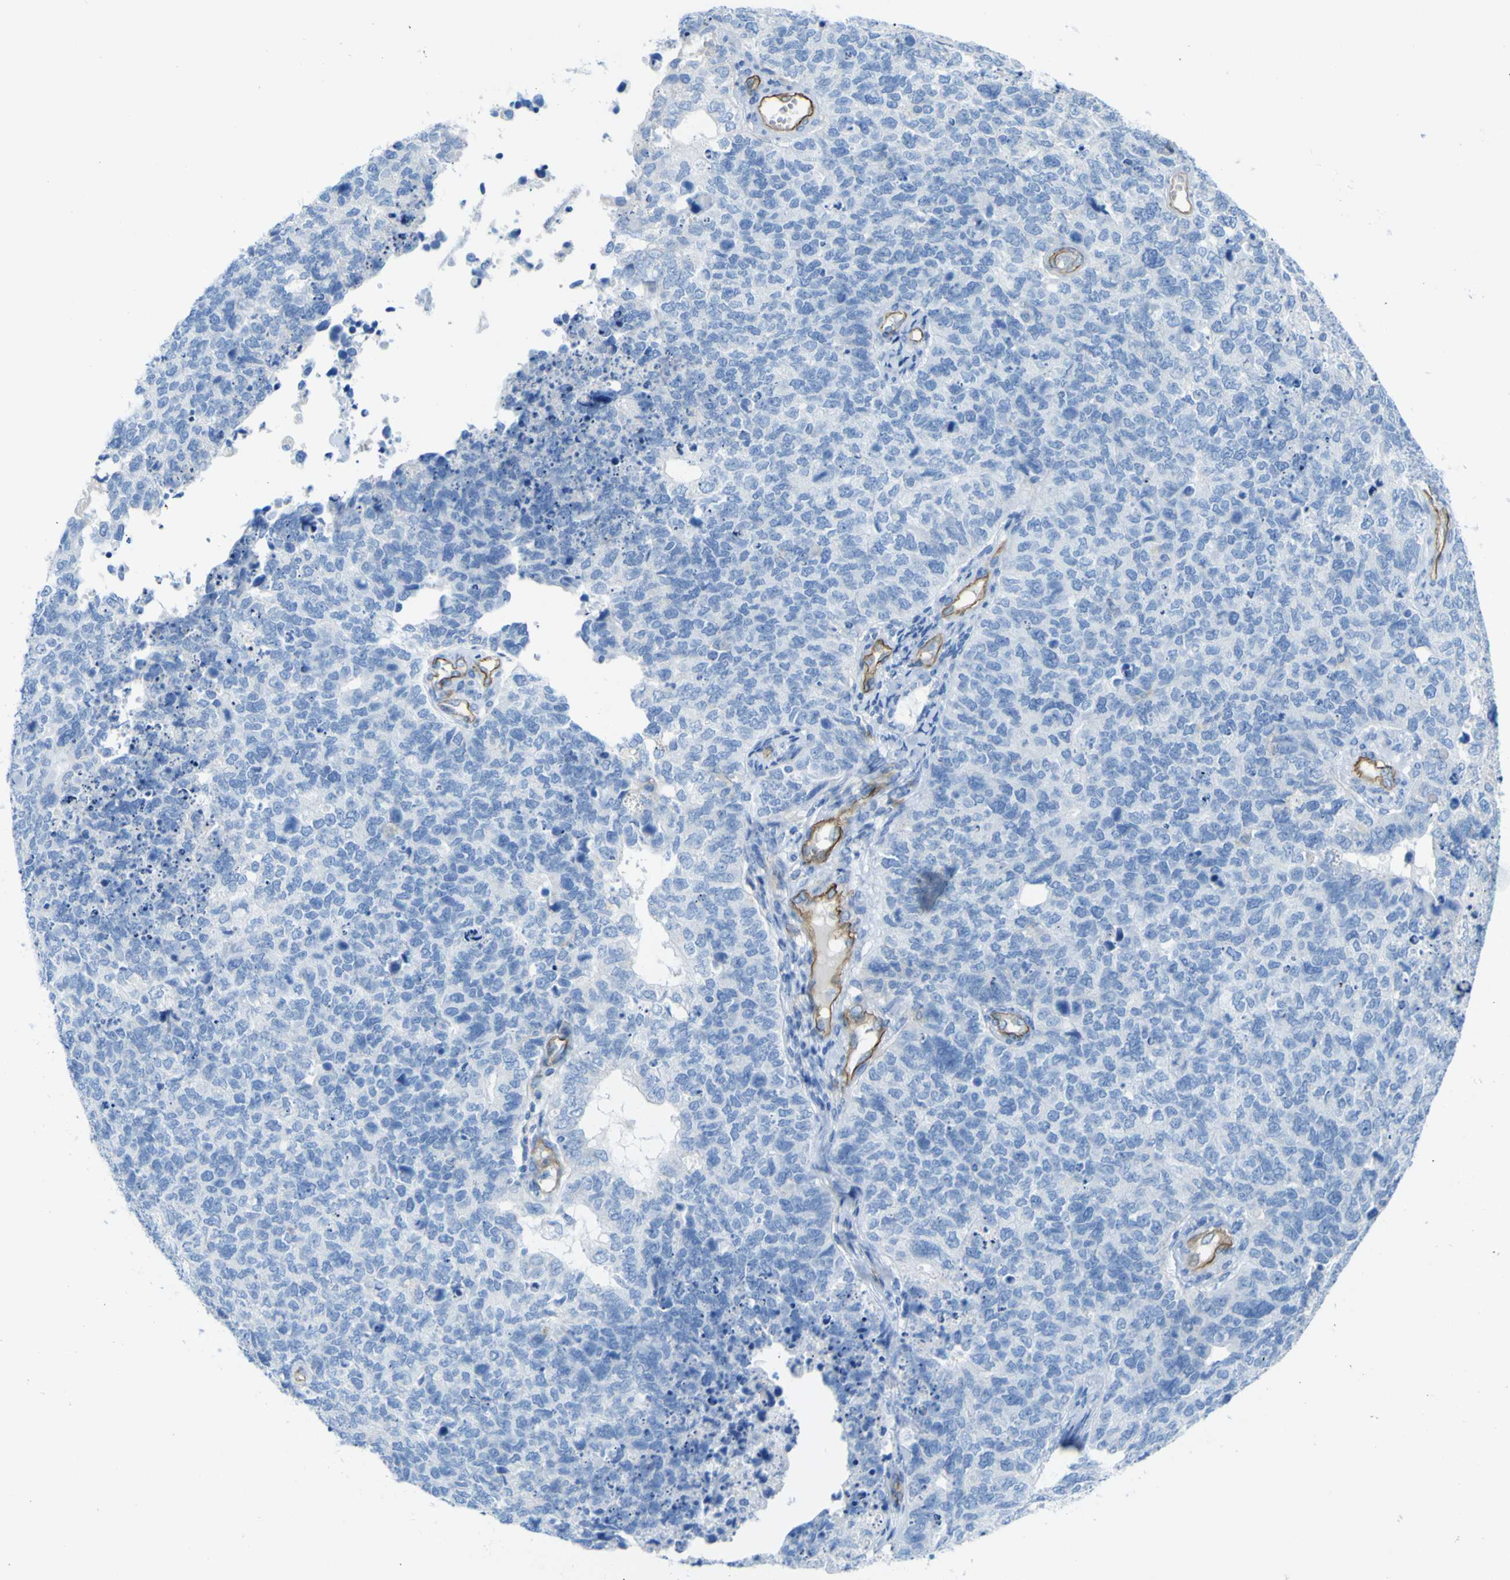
{"staining": {"intensity": "negative", "quantity": "none", "location": "none"}, "tissue": "cervical cancer", "cell_type": "Tumor cells", "image_type": "cancer", "snomed": [{"axis": "morphology", "description": "Squamous cell carcinoma, NOS"}, {"axis": "topography", "description": "Cervix"}], "caption": "An image of cervical squamous cell carcinoma stained for a protein exhibits no brown staining in tumor cells. The staining is performed using DAB (3,3'-diaminobenzidine) brown chromogen with nuclei counter-stained in using hematoxylin.", "gene": "CD93", "patient": {"sex": "female", "age": 63}}